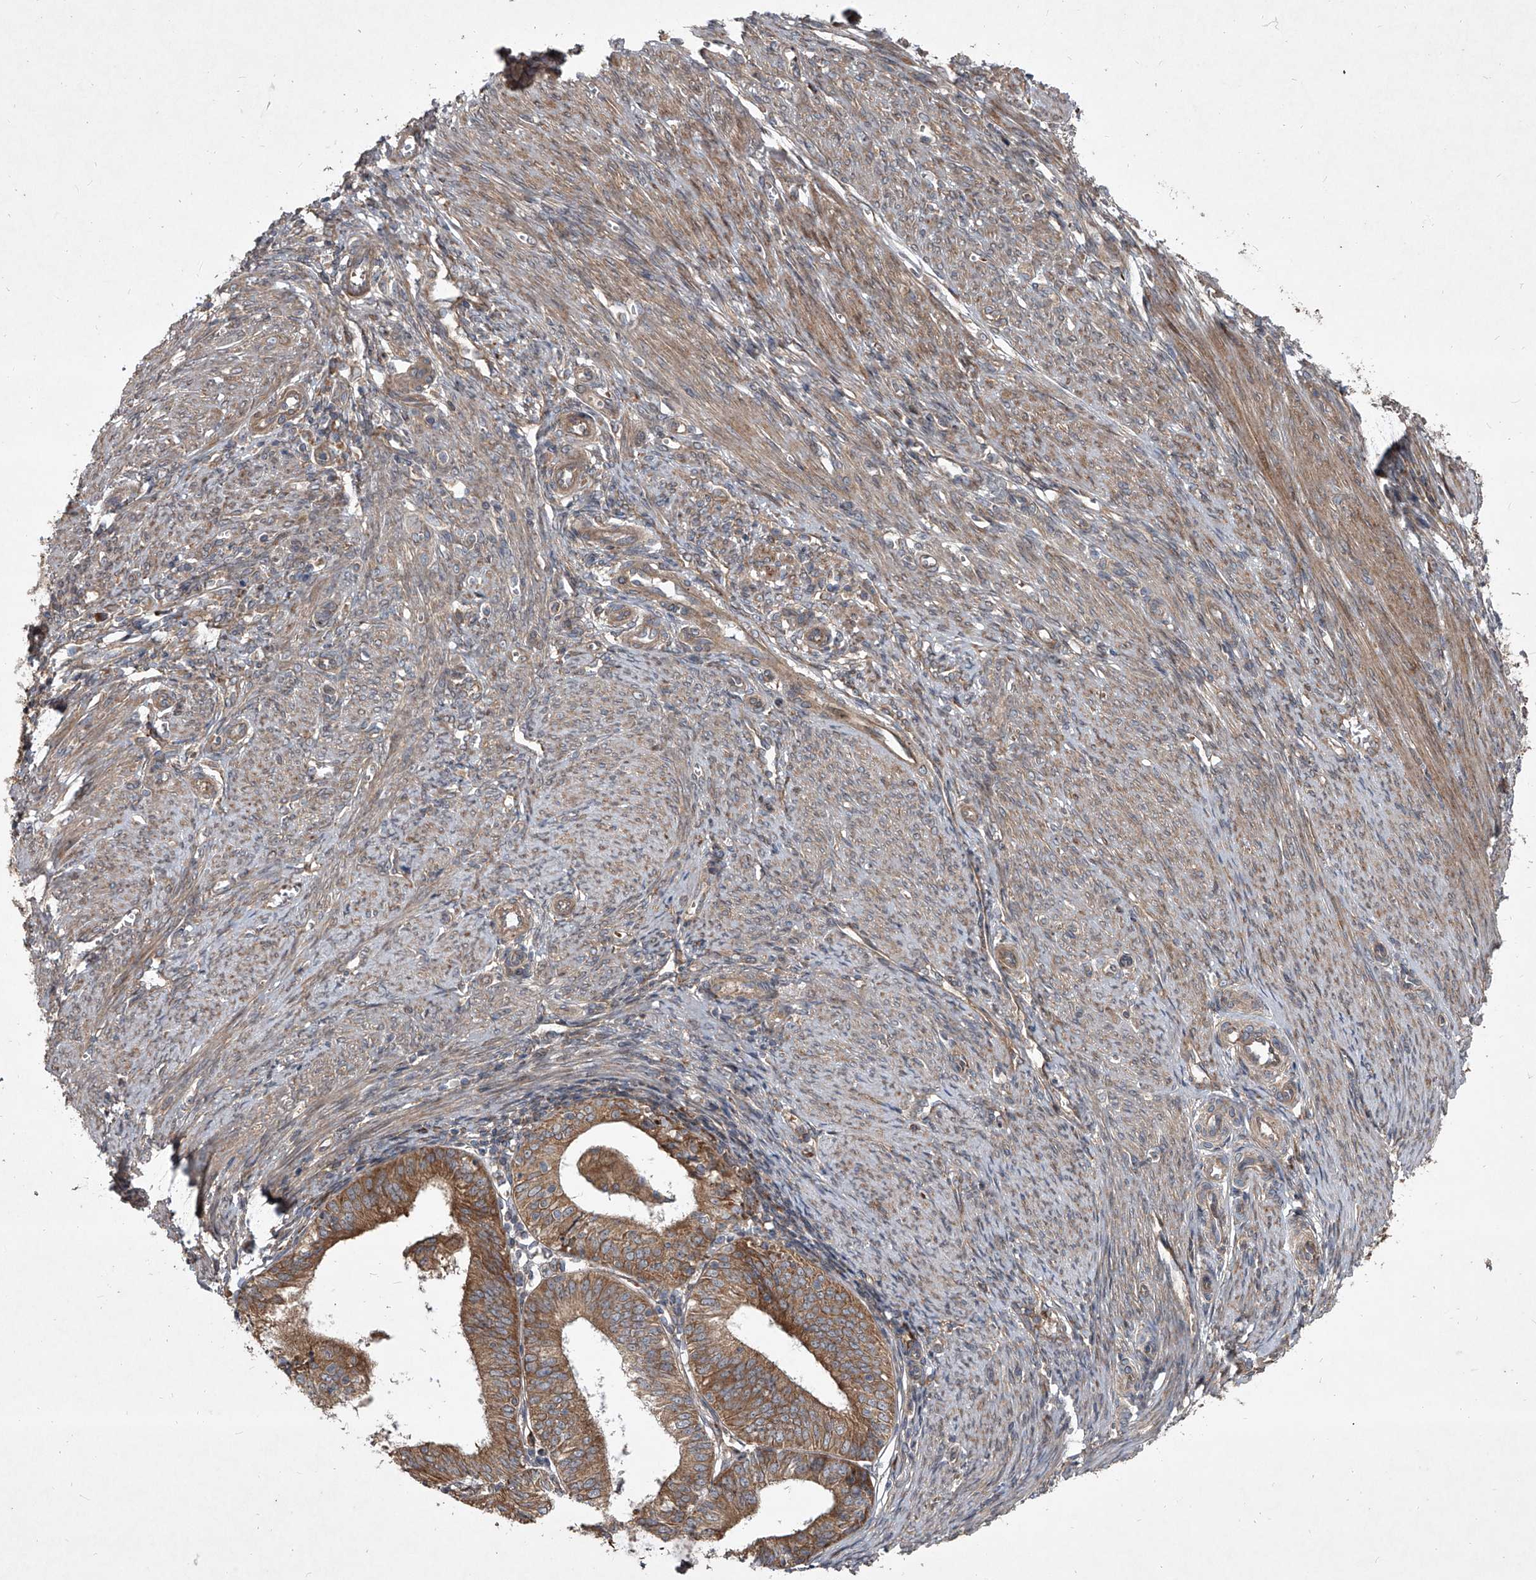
{"staining": {"intensity": "moderate", "quantity": ">75%", "location": "cytoplasmic/membranous"}, "tissue": "endometrial cancer", "cell_type": "Tumor cells", "image_type": "cancer", "snomed": [{"axis": "morphology", "description": "Adenocarcinoma, NOS"}, {"axis": "topography", "description": "Endometrium"}], "caption": "Immunohistochemical staining of endometrial adenocarcinoma exhibits medium levels of moderate cytoplasmic/membranous protein positivity in approximately >75% of tumor cells.", "gene": "EVA1C", "patient": {"sex": "female", "age": 51}}